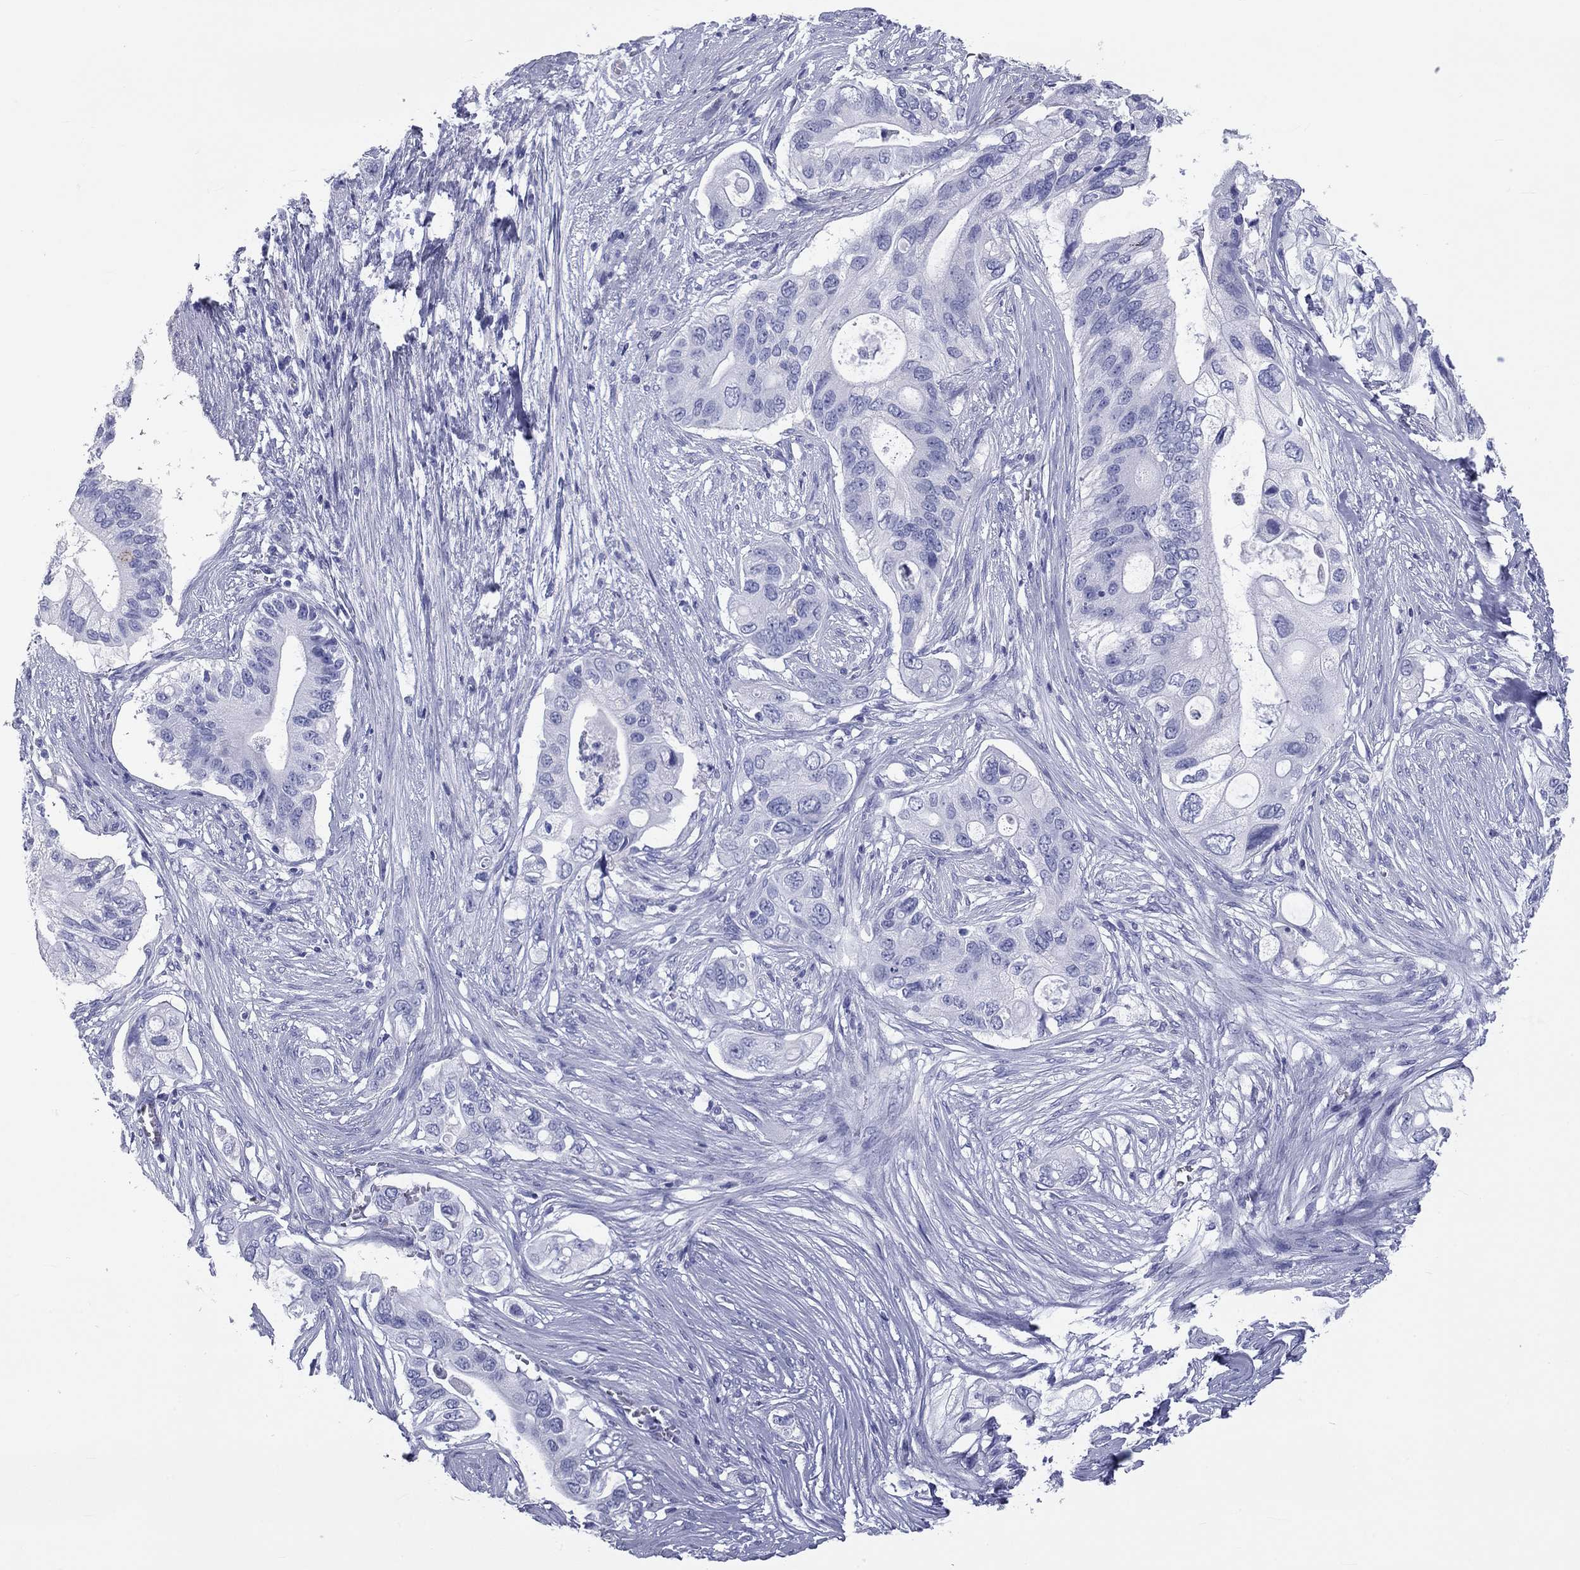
{"staining": {"intensity": "negative", "quantity": "none", "location": "none"}, "tissue": "pancreatic cancer", "cell_type": "Tumor cells", "image_type": "cancer", "snomed": [{"axis": "morphology", "description": "Adenocarcinoma, NOS"}, {"axis": "topography", "description": "Pancreas"}], "caption": "High power microscopy photomicrograph of an immunohistochemistry (IHC) image of adenocarcinoma (pancreatic), revealing no significant staining in tumor cells.", "gene": "DNALI1", "patient": {"sex": "female", "age": 72}}